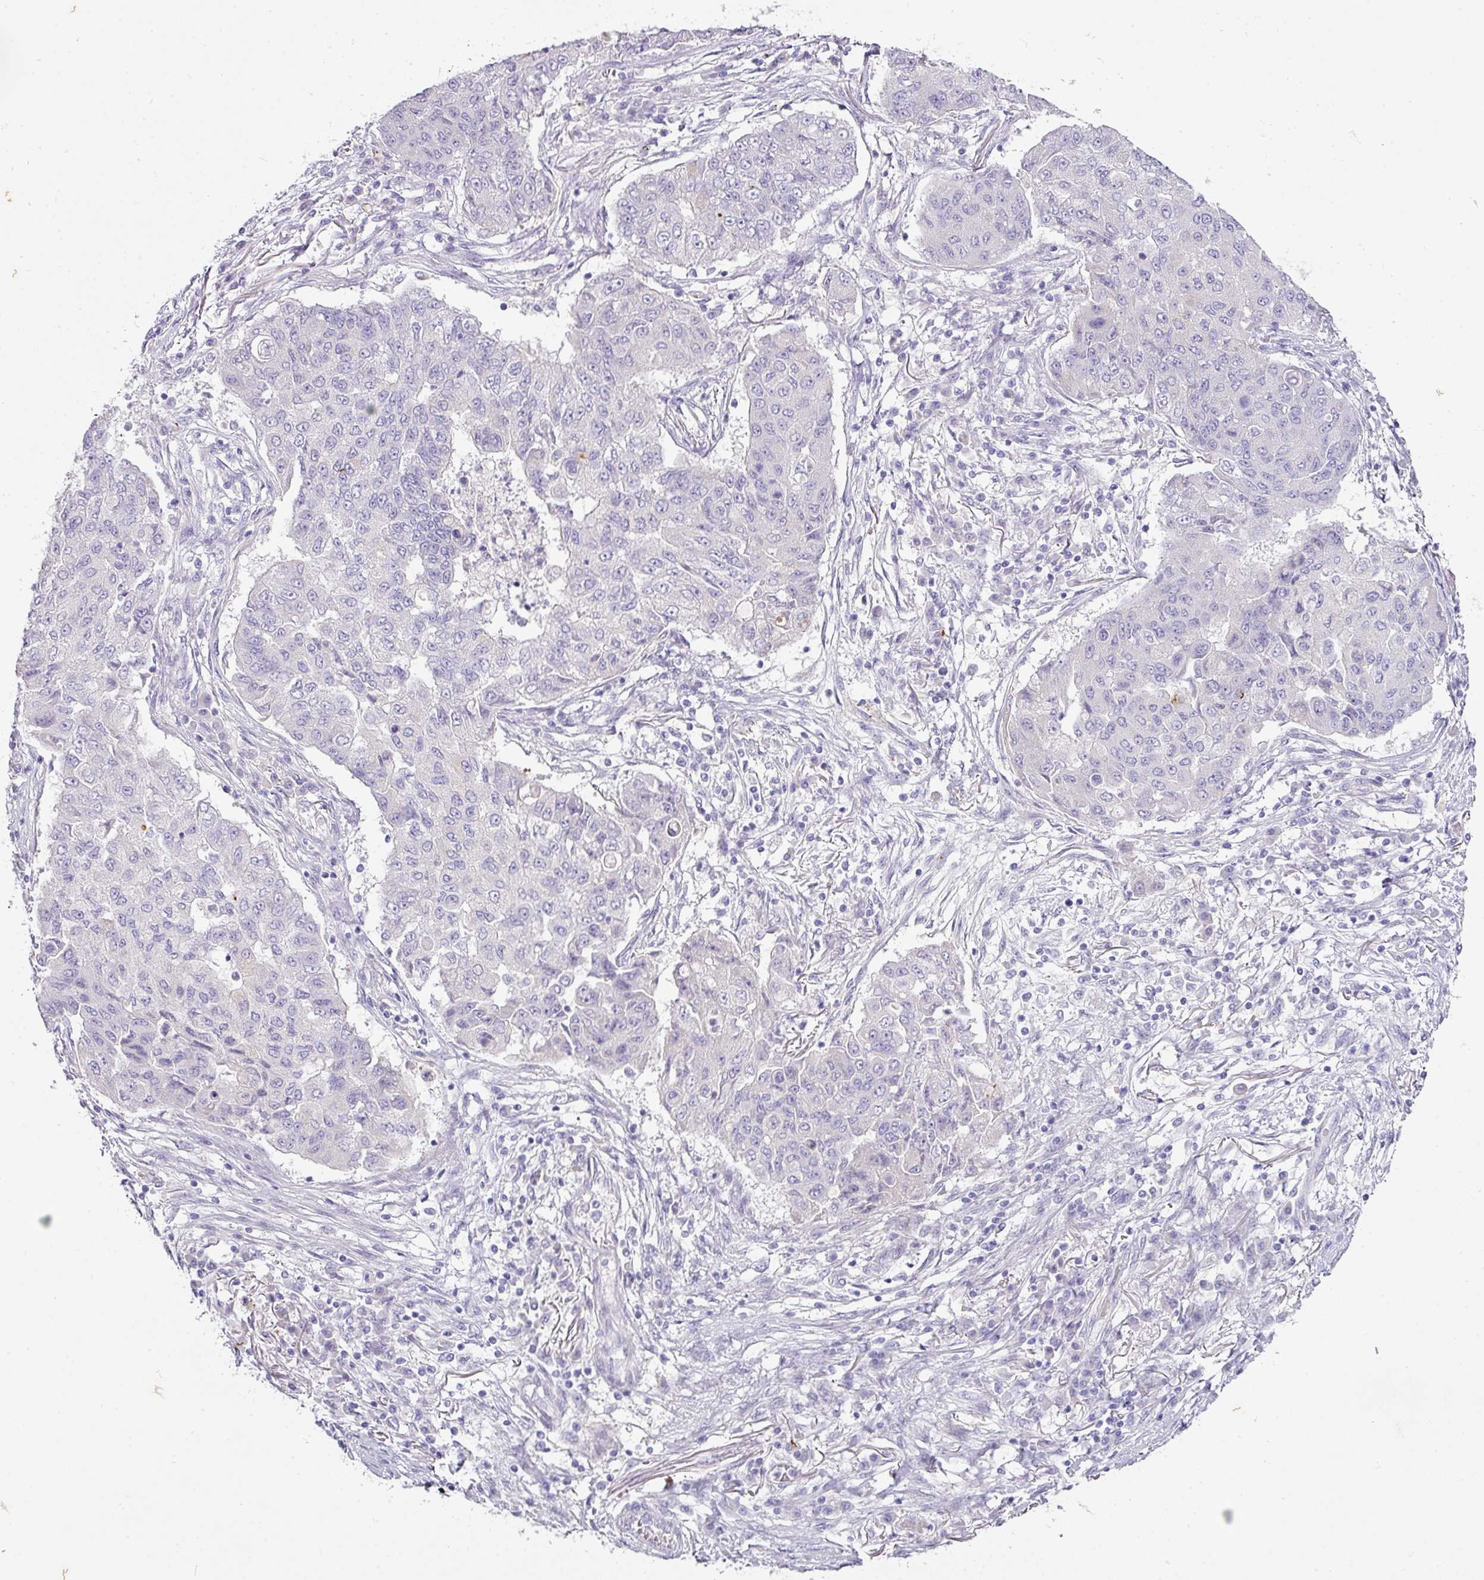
{"staining": {"intensity": "negative", "quantity": "none", "location": "none"}, "tissue": "lung cancer", "cell_type": "Tumor cells", "image_type": "cancer", "snomed": [{"axis": "morphology", "description": "Squamous cell carcinoma, NOS"}, {"axis": "topography", "description": "Lung"}], "caption": "This micrograph is of lung squamous cell carcinoma stained with immunohistochemistry to label a protein in brown with the nuclei are counter-stained blue. There is no expression in tumor cells. (DAB (3,3'-diaminobenzidine) immunohistochemistry, high magnification).", "gene": "OR52N1", "patient": {"sex": "male", "age": 74}}